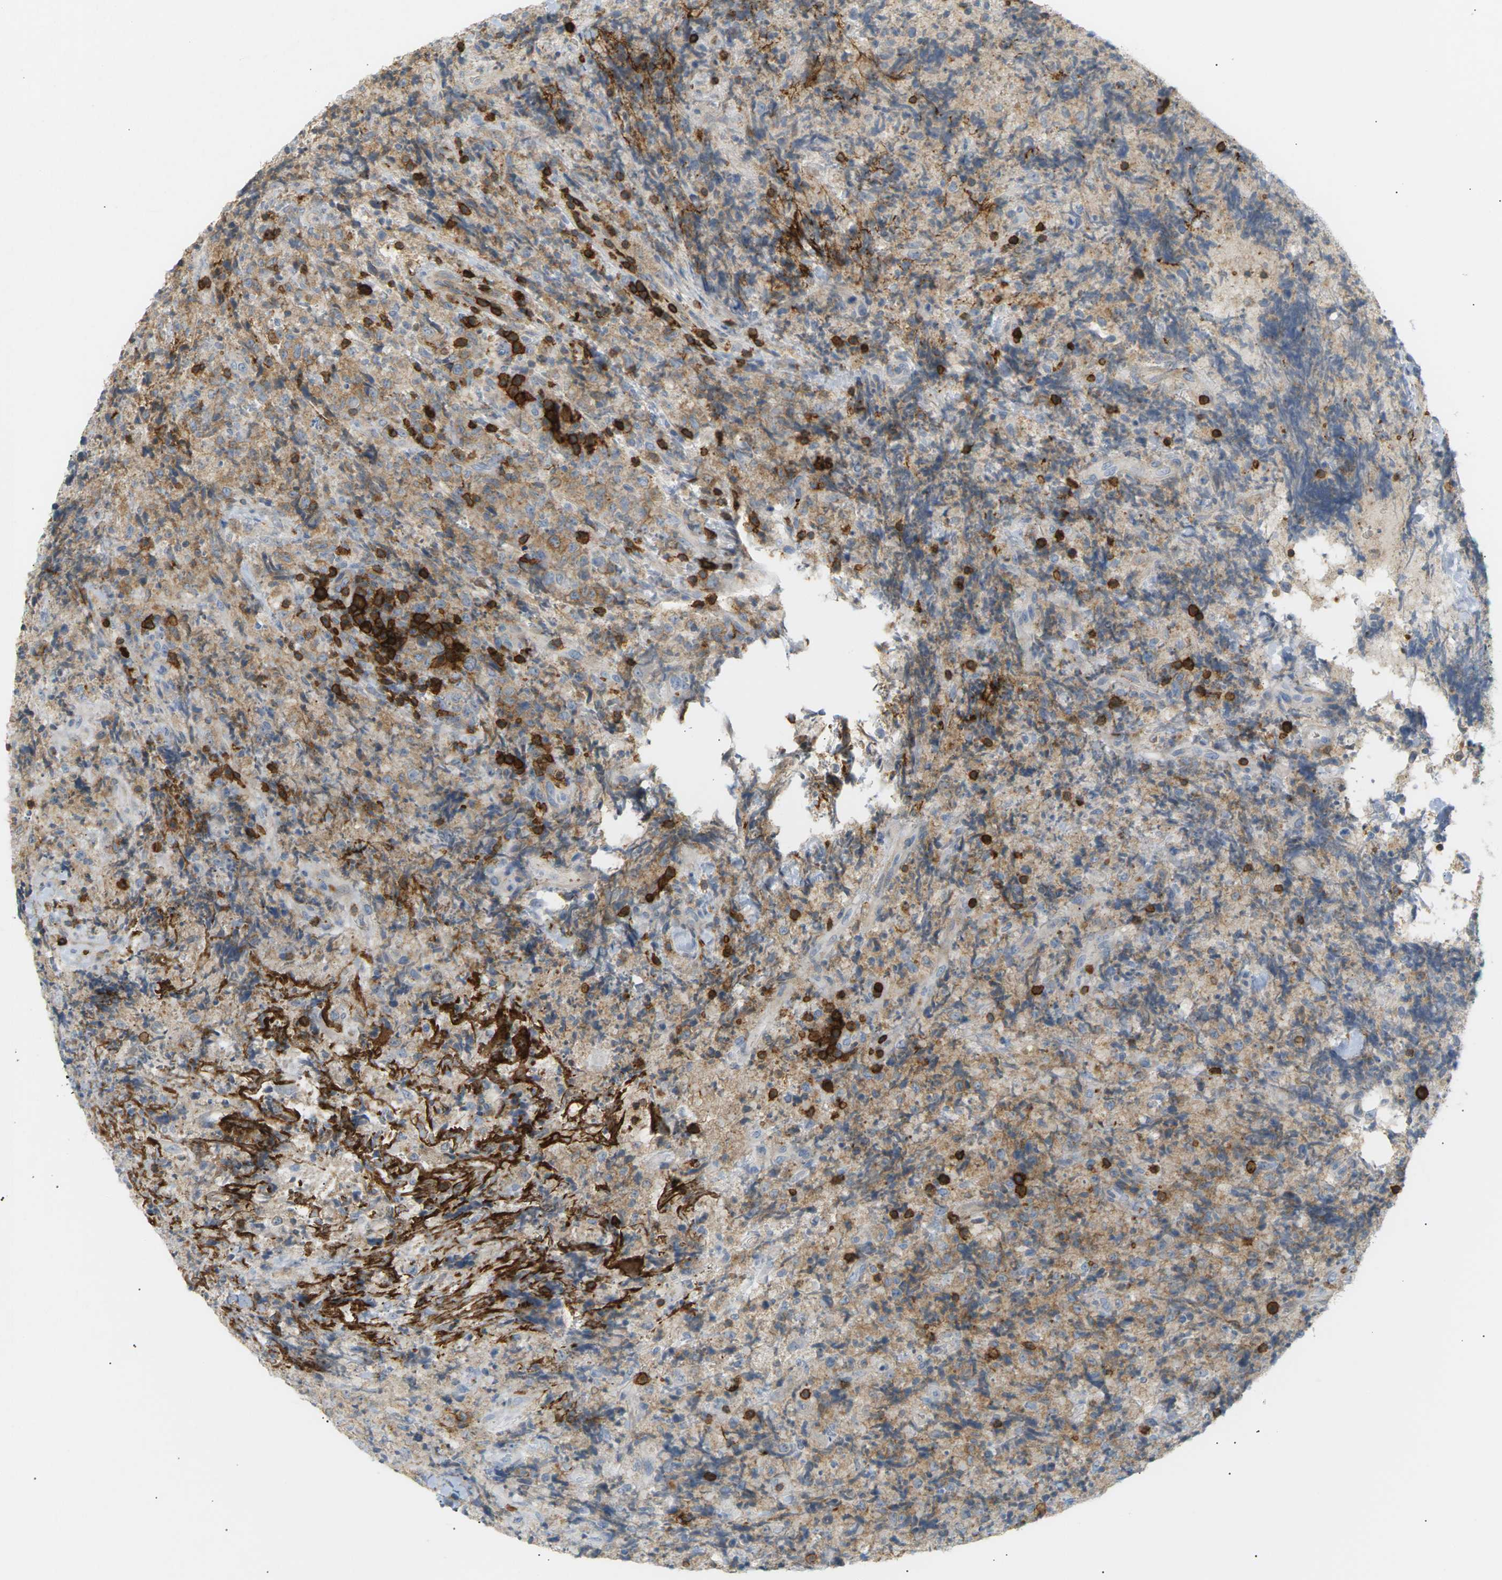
{"staining": {"intensity": "weak", "quantity": "25%-75%", "location": "cytoplasmic/membranous"}, "tissue": "lymphoma", "cell_type": "Tumor cells", "image_type": "cancer", "snomed": [{"axis": "morphology", "description": "Malignant lymphoma, non-Hodgkin's type, High grade"}, {"axis": "topography", "description": "Tonsil"}], "caption": "Immunohistochemistry of human lymphoma shows low levels of weak cytoplasmic/membranous positivity in approximately 25%-75% of tumor cells.", "gene": "LIME1", "patient": {"sex": "female", "age": 36}}